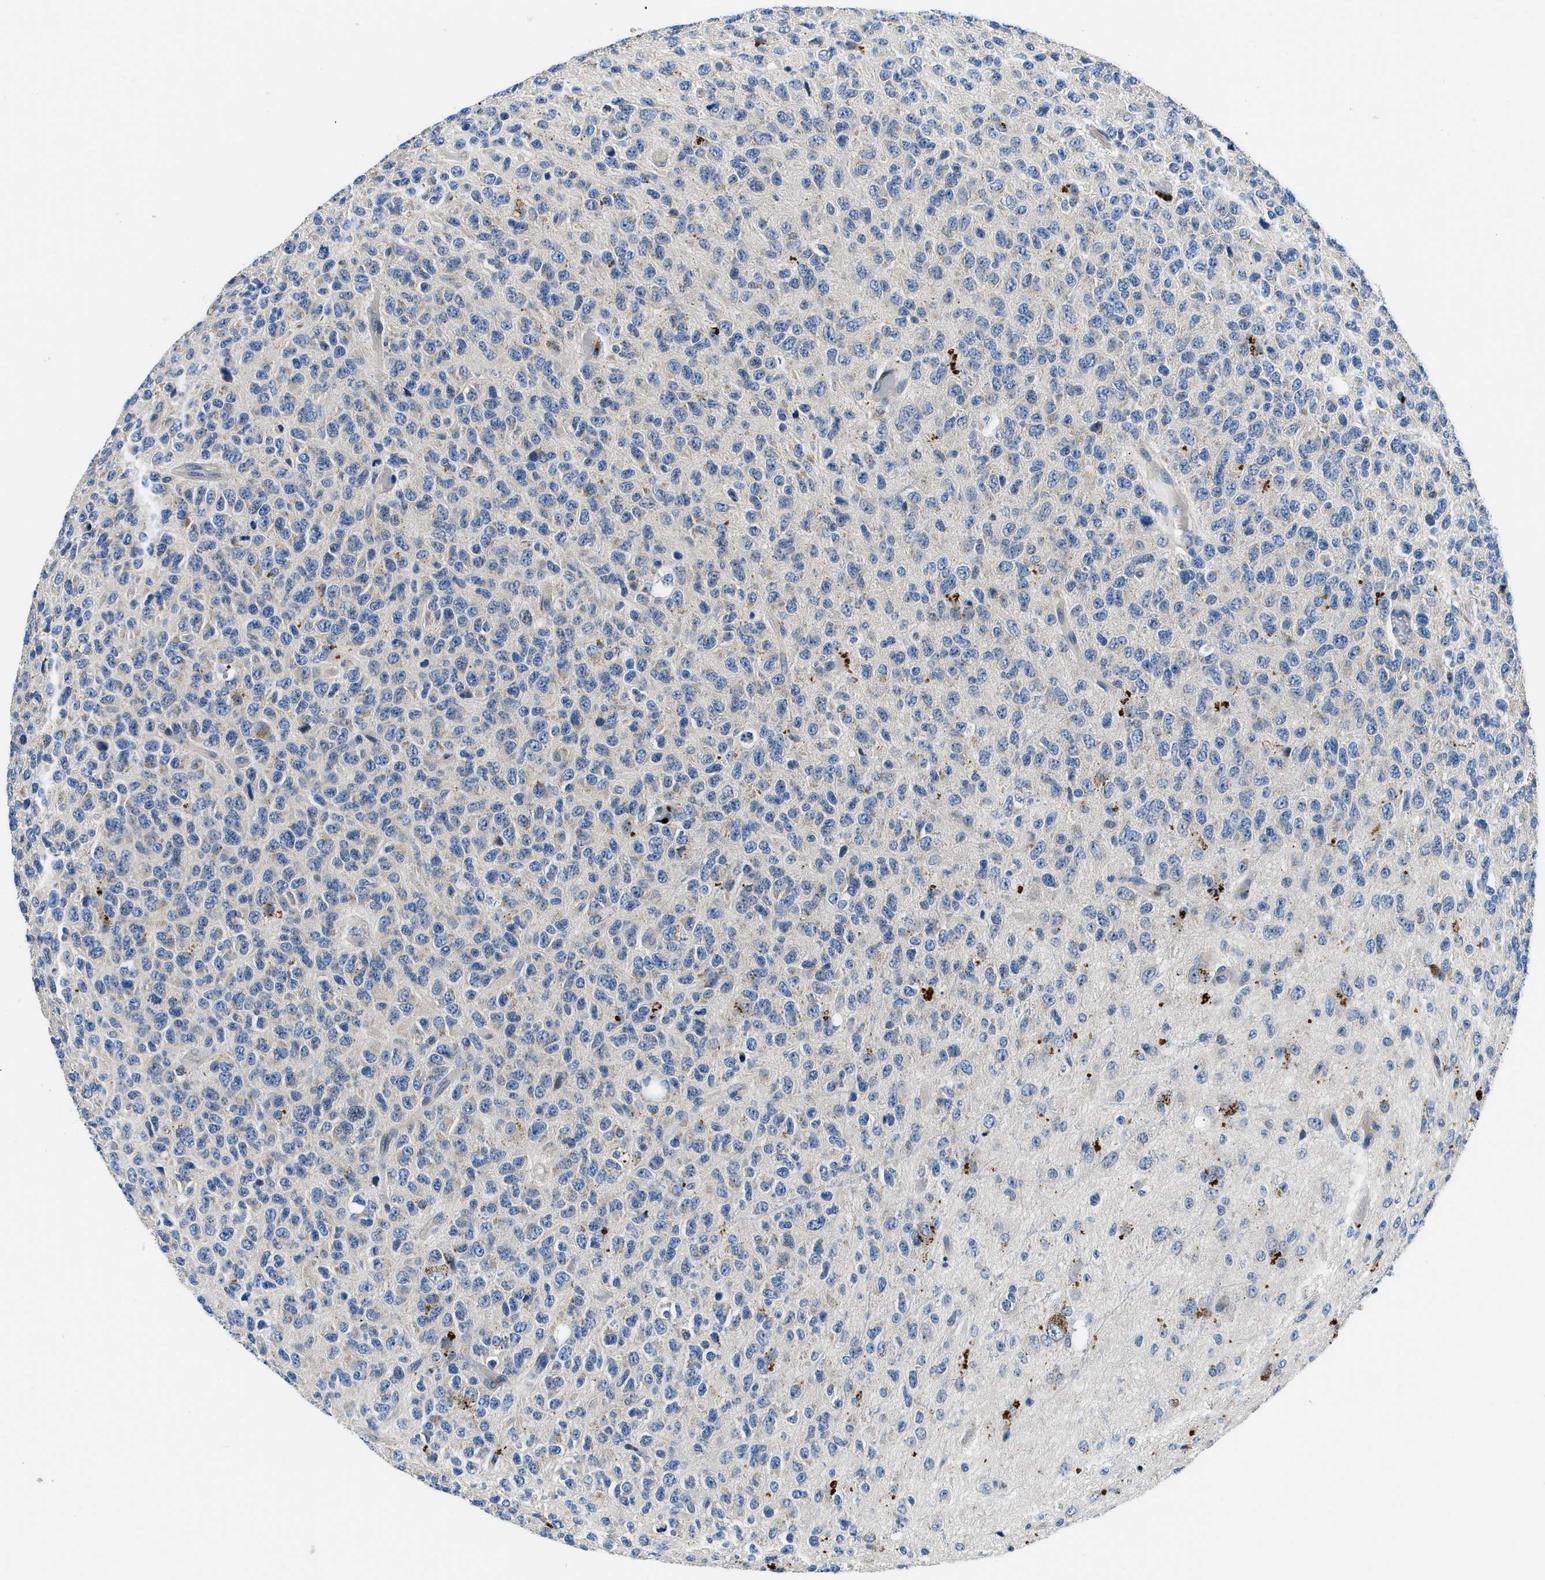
{"staining": {"intensity": "negative", "quantity": "none", "location": "none"}, "tissue": "glioma", "cell_type": "Tumor cells", "image_type": "cancer", "snomed": [{"axis": "morphology", "description": "Glioma, malignant, High grade"}, {"axis": "topography", "description": "pancreas cauda"}], "caption": "Immunohistochemistry of human malignant high-grade glioma exhibits no positivity in tumor cells. (DAB immunohistochemistry (IHC) visualized using brightfield microscopy, high magnification).", "gene": "ADGRE3", "patient": {"sex": "male", "age": 60}}